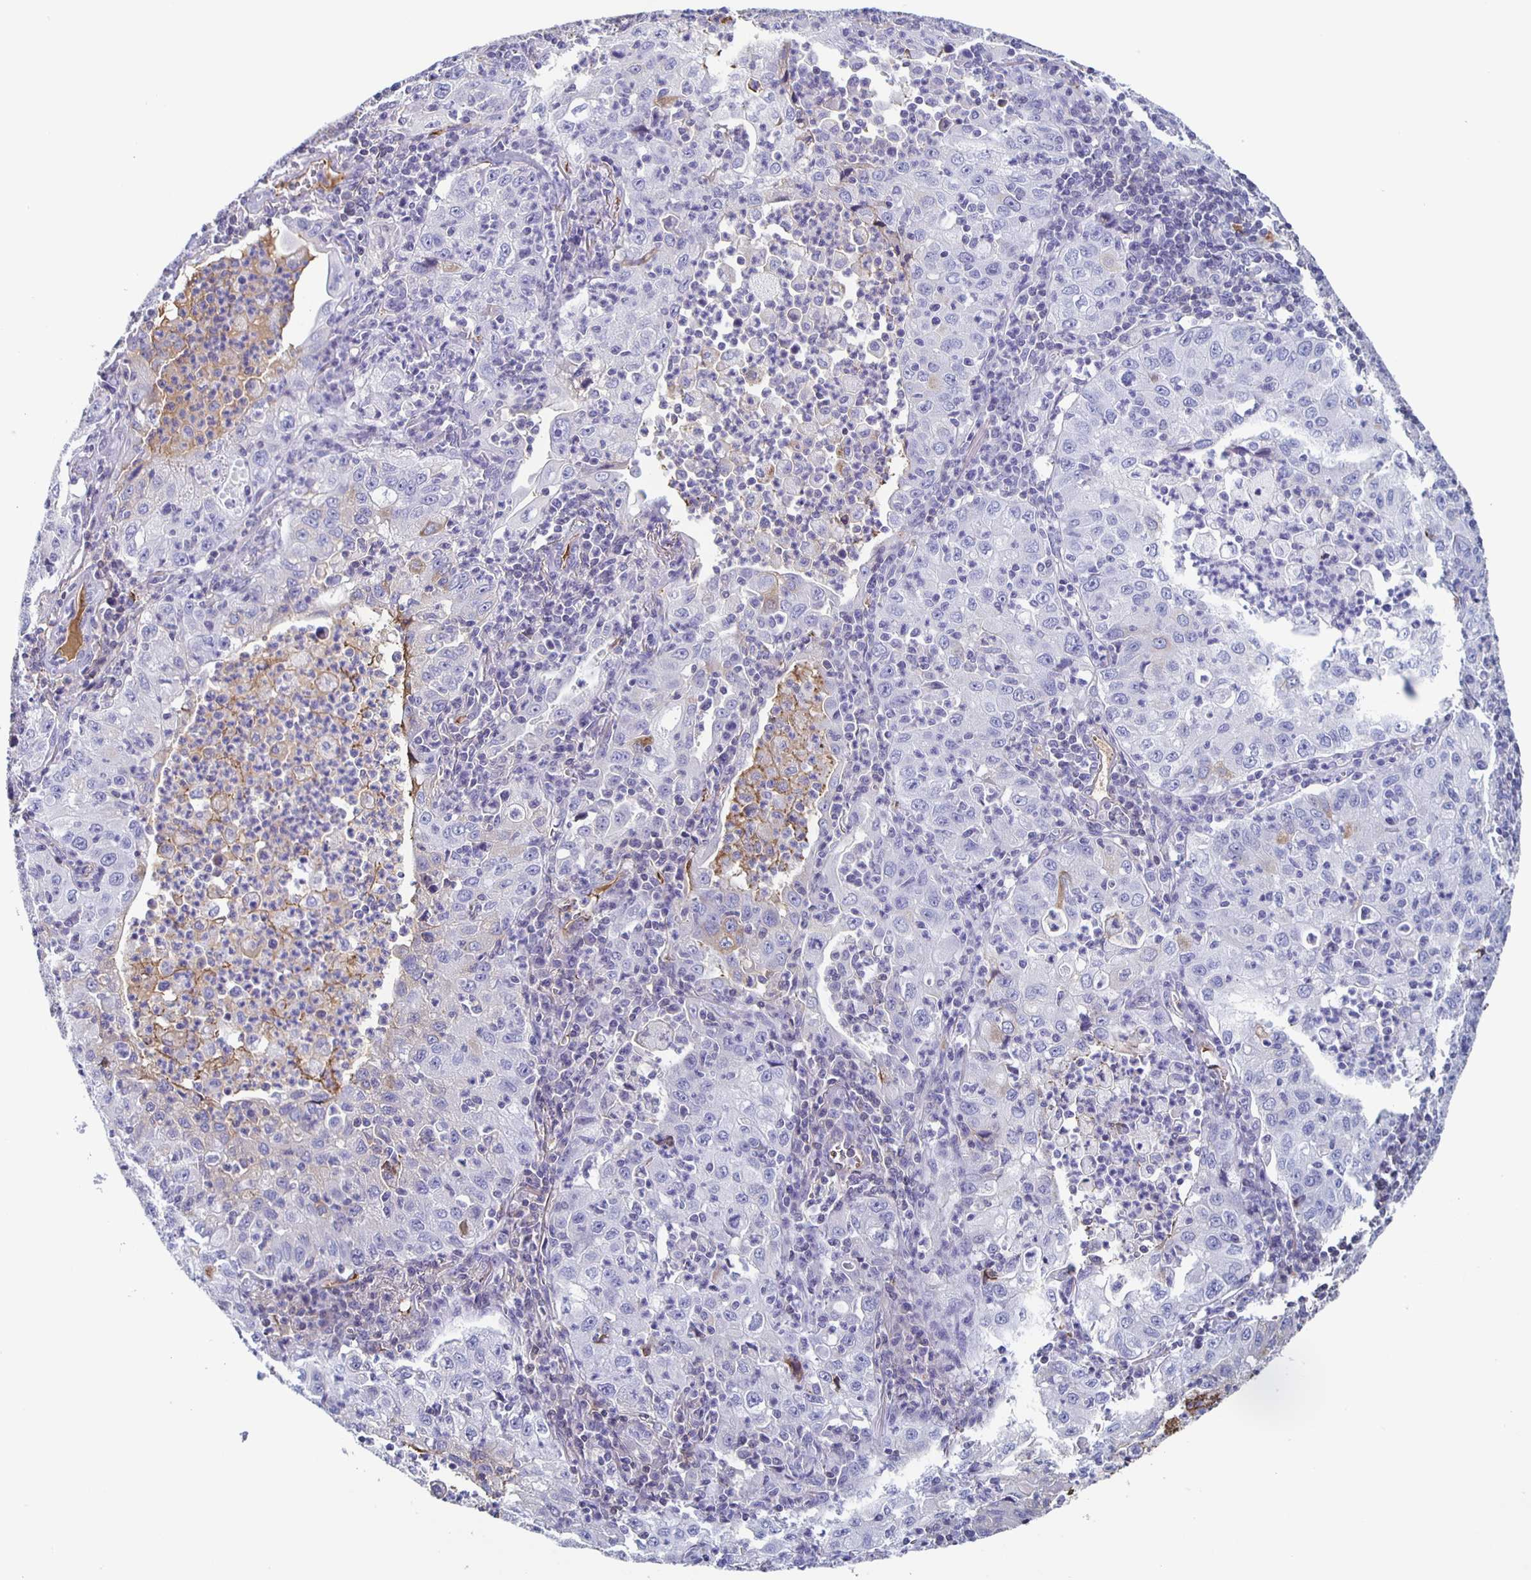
{"staining": {"intensity": "negative", "quantity": "none", "location": "none"}, "tissue": "lung cancer", "cell_type": "Tumor cells", "image_type": "cancer", "snomed": [{"axis": "morphology", "description": "Squamous cell carcinoma, NOS"}, {"axis": "topography", "description": "Lung"}], "caption": "Squamous cell carcinoma (lung) stained for a protein using immunohistochemistry (IHC) reveals no expression tumor cells.", "gene": "FGA", "patient": {"sex": "male", "age": 71}}